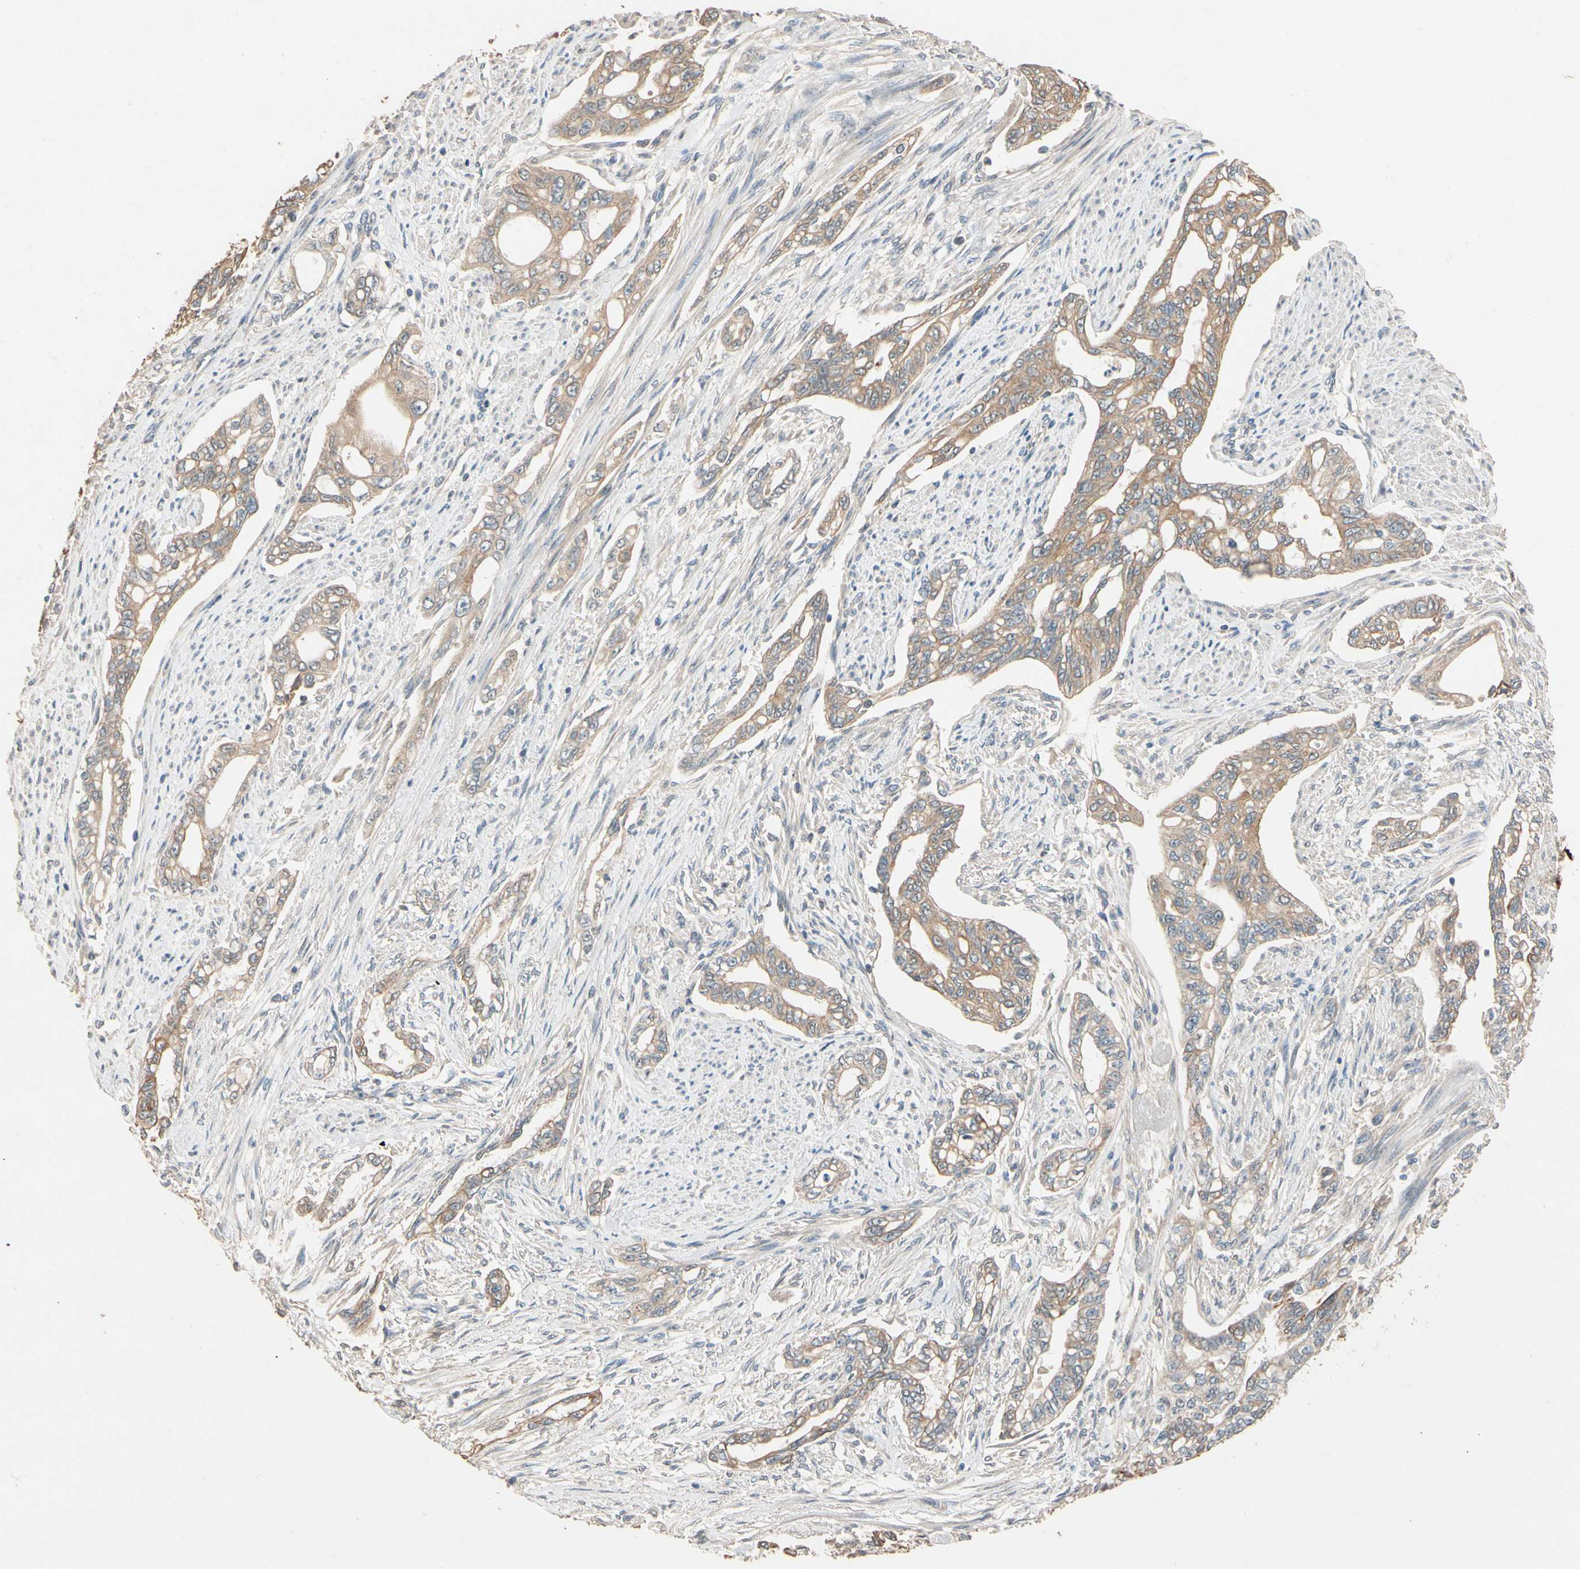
{"staining": {"intensity": "weak", "quantity": ">75%", "location": "cytoplasmic/membranous"}, "tissue": "pancreatic cancer", "cell_type": "Tumor cells", "image_type": "cancer", "snomed": [{"axis": "morphology", "description": "Normal tissue, NOS"}, {"axis": "topography", "description": "Pancreas"}], "caption": "Tumor cells show low levels of weak cytoplasmic/membranous staining in approximately >75% of cells in human pancreatic cancer. Nuclei are stained in blue.", "gene": "MAP3K7", "patient": {"sex": "male", "age": 42}}